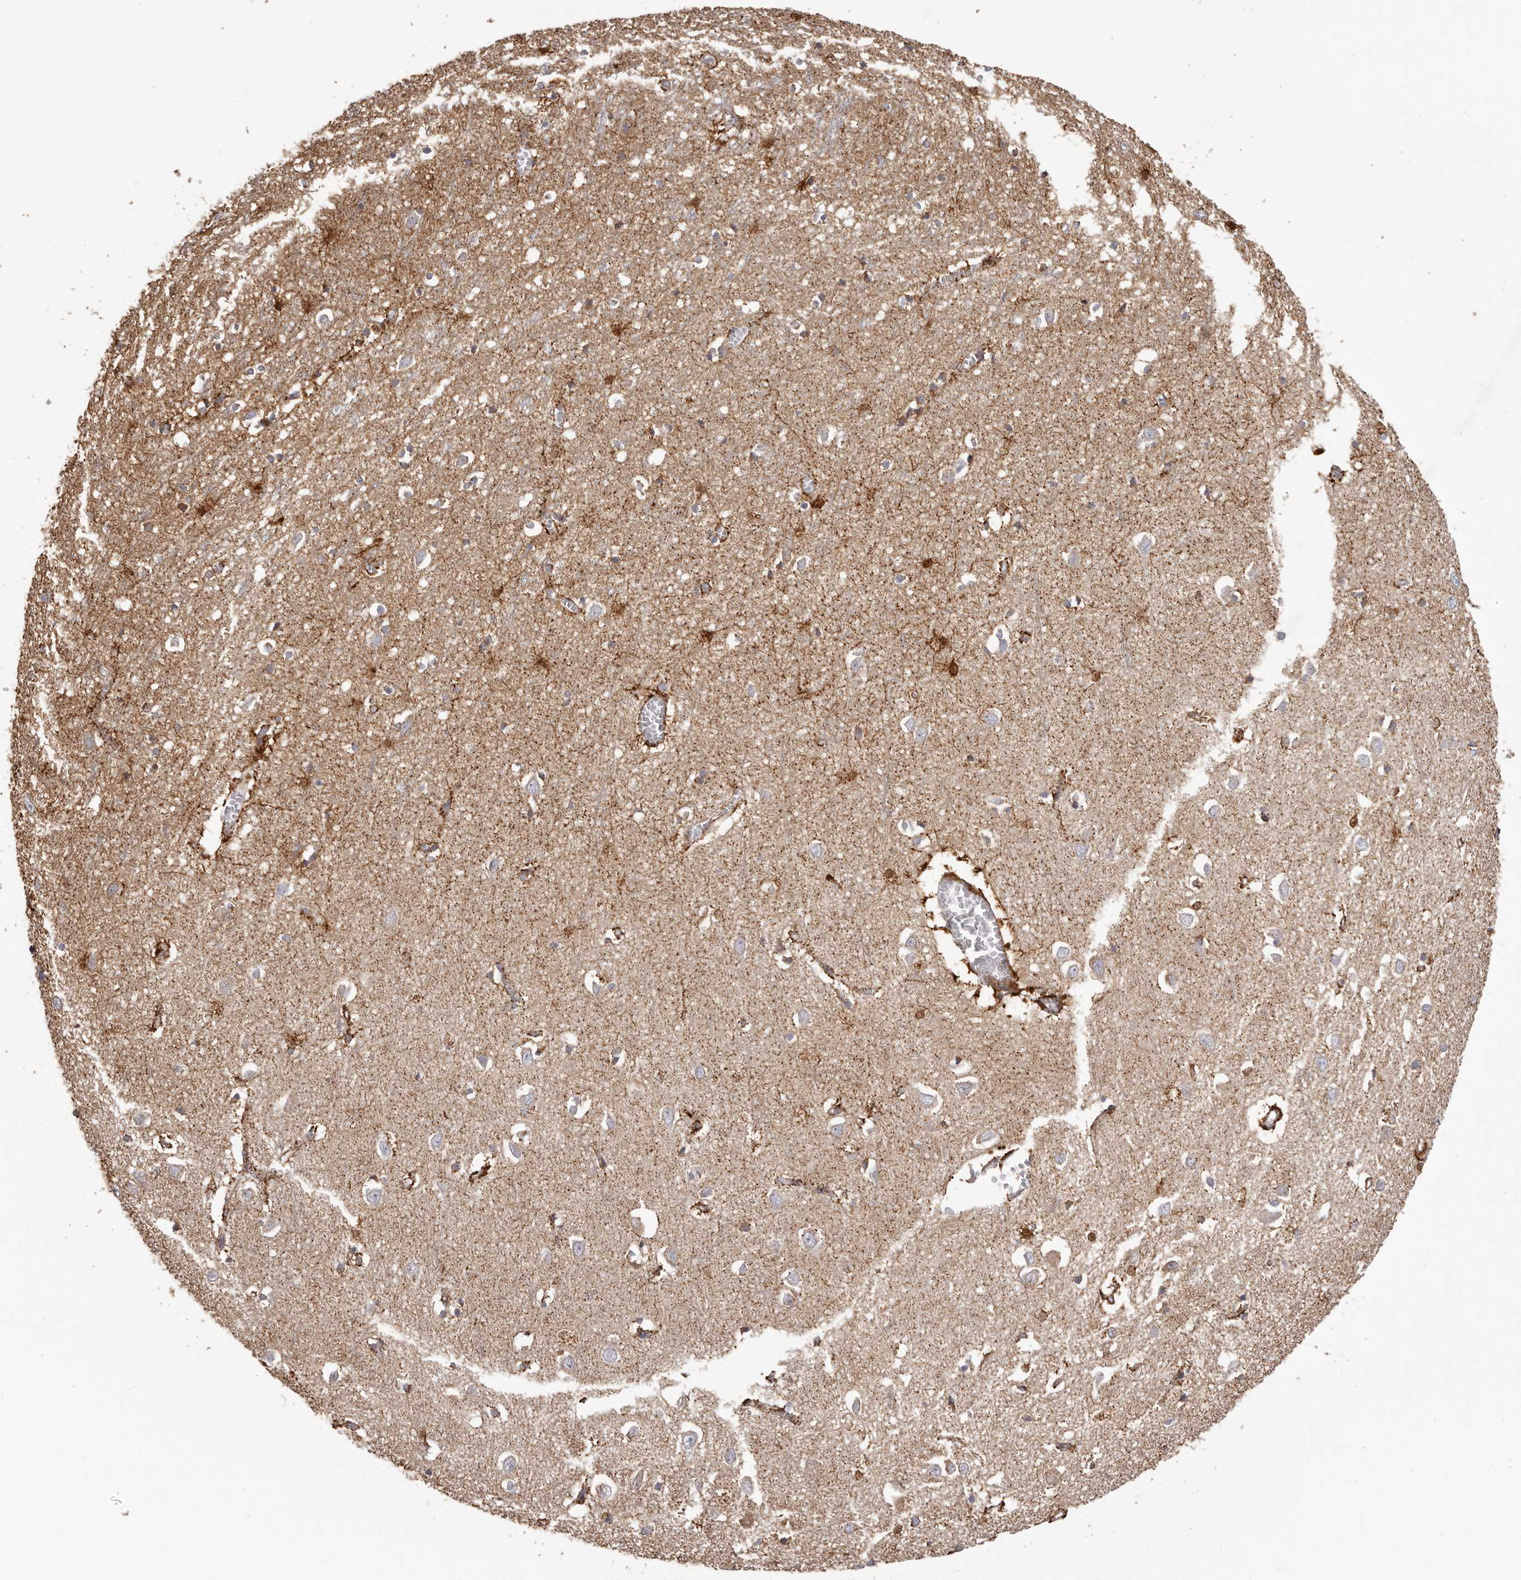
{"staining": {"intensity": "moderate", "quantity": ">75%", "location": "cytoplasmic/membranous"}, "tissue": "cerebral cortex", "cell_type": "Endothelial cells", "image_type": "normal", "snomed": [{"axis": "morphology", "description": "Normal tissue, NOS"}, {"axis": "topography", "description": "Cerebral cortex"}], "caption": "Immunohistochemistry of normal human cerebral cortex demonstrates medium levels of moderate cytoplasmic/membranous expression in approximately >75% of endothelial cells.", "gene": "CHRM2", "patient": {"sex": "female", "age": 64}}